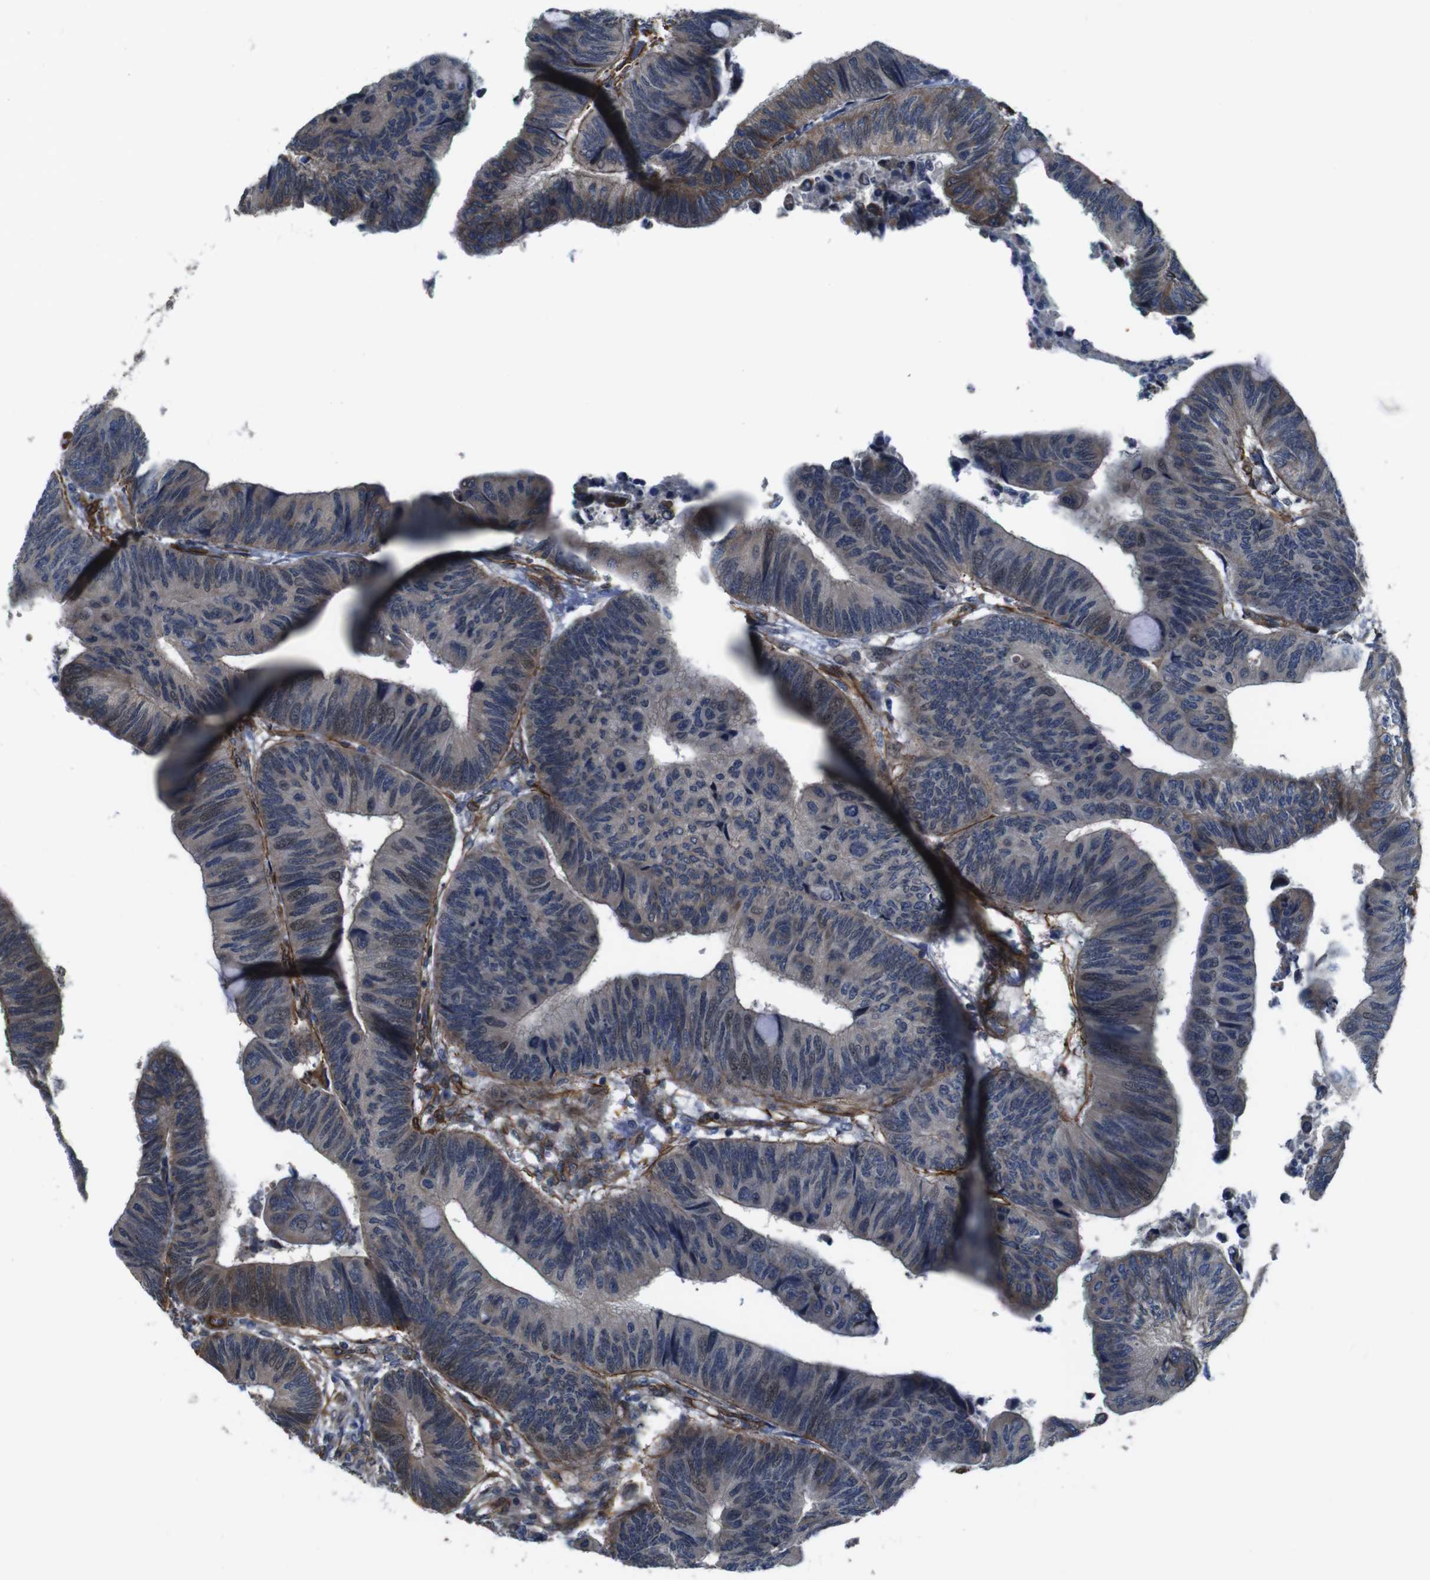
{"staining": {"intensity": "weak", "quantity": "<25%", "location": "cytoplasmic/membranous,nuclear"}, "tissue": "colorectal cancer", "cell_type": "Tumor cells", "image_type": "cancer", "snomed": [{"axis": "morphology", "description": "Normal tissue, NOS"}, {"axis": "morphology", "description": "Adenocarcinoma, NOS"}, {"axis": "topography", "description": "Rectum"}, {"axis": "topography", "description": "Peripheral nerve tissue"}], "caption": "Colorectal adenocarcinoma was stained to show a protein in brown. There is no significant positivity in tumor cells. The staining is performed using DAB brown chromogen with nuclei counter-stained in using hematoxylin.", "gene": "GGT7", "patient": {"sex": "male", "age": 92}}